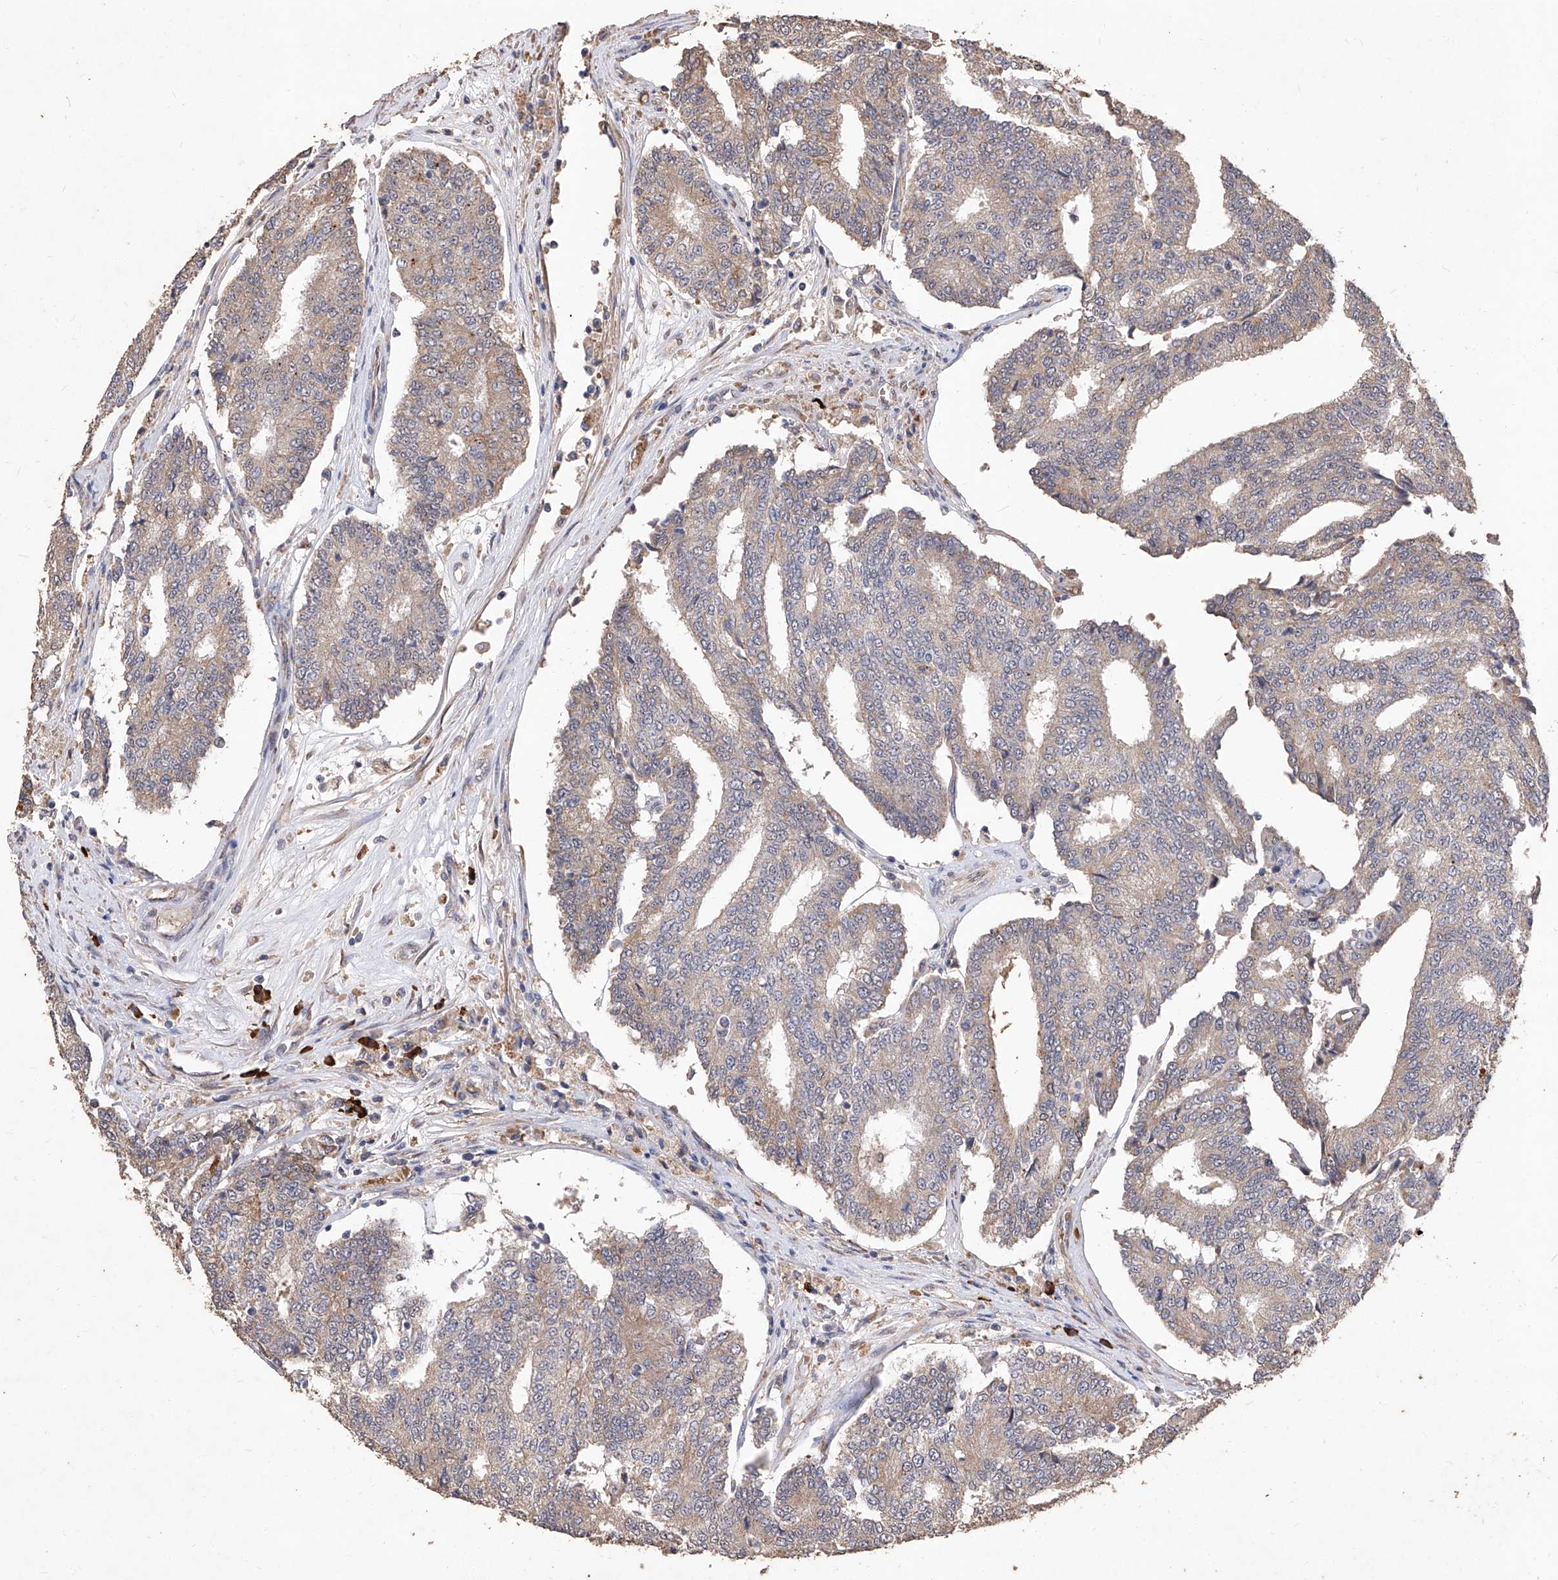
{"staining": {"intensity": "weak", "quantity": ">75%", "location": "cytoplasmic/membranous"}, "tissue": "prostate cancer", "cell_type": "Tumor cells", "image_type": "cancer", "snomed": [{"axis": "morphology", "description": "Normal tissue, NOS"}, {"axis": "morphology", "description": "Adenocarcinoma, High grade"}, {"axis": "topography", "description": "Prostate"}, {"axis": "topography", "description": "Seminal veicle"}], "caption": "Human prostate cancer (high-grade adenocarcinoma) stained for a protein (brown) demonstrates weak cytoplasmic/membranous positive expression in about >75% of tumor cells.", "gene": "EML1", "patient": {"sex": "male", "age": 55}}